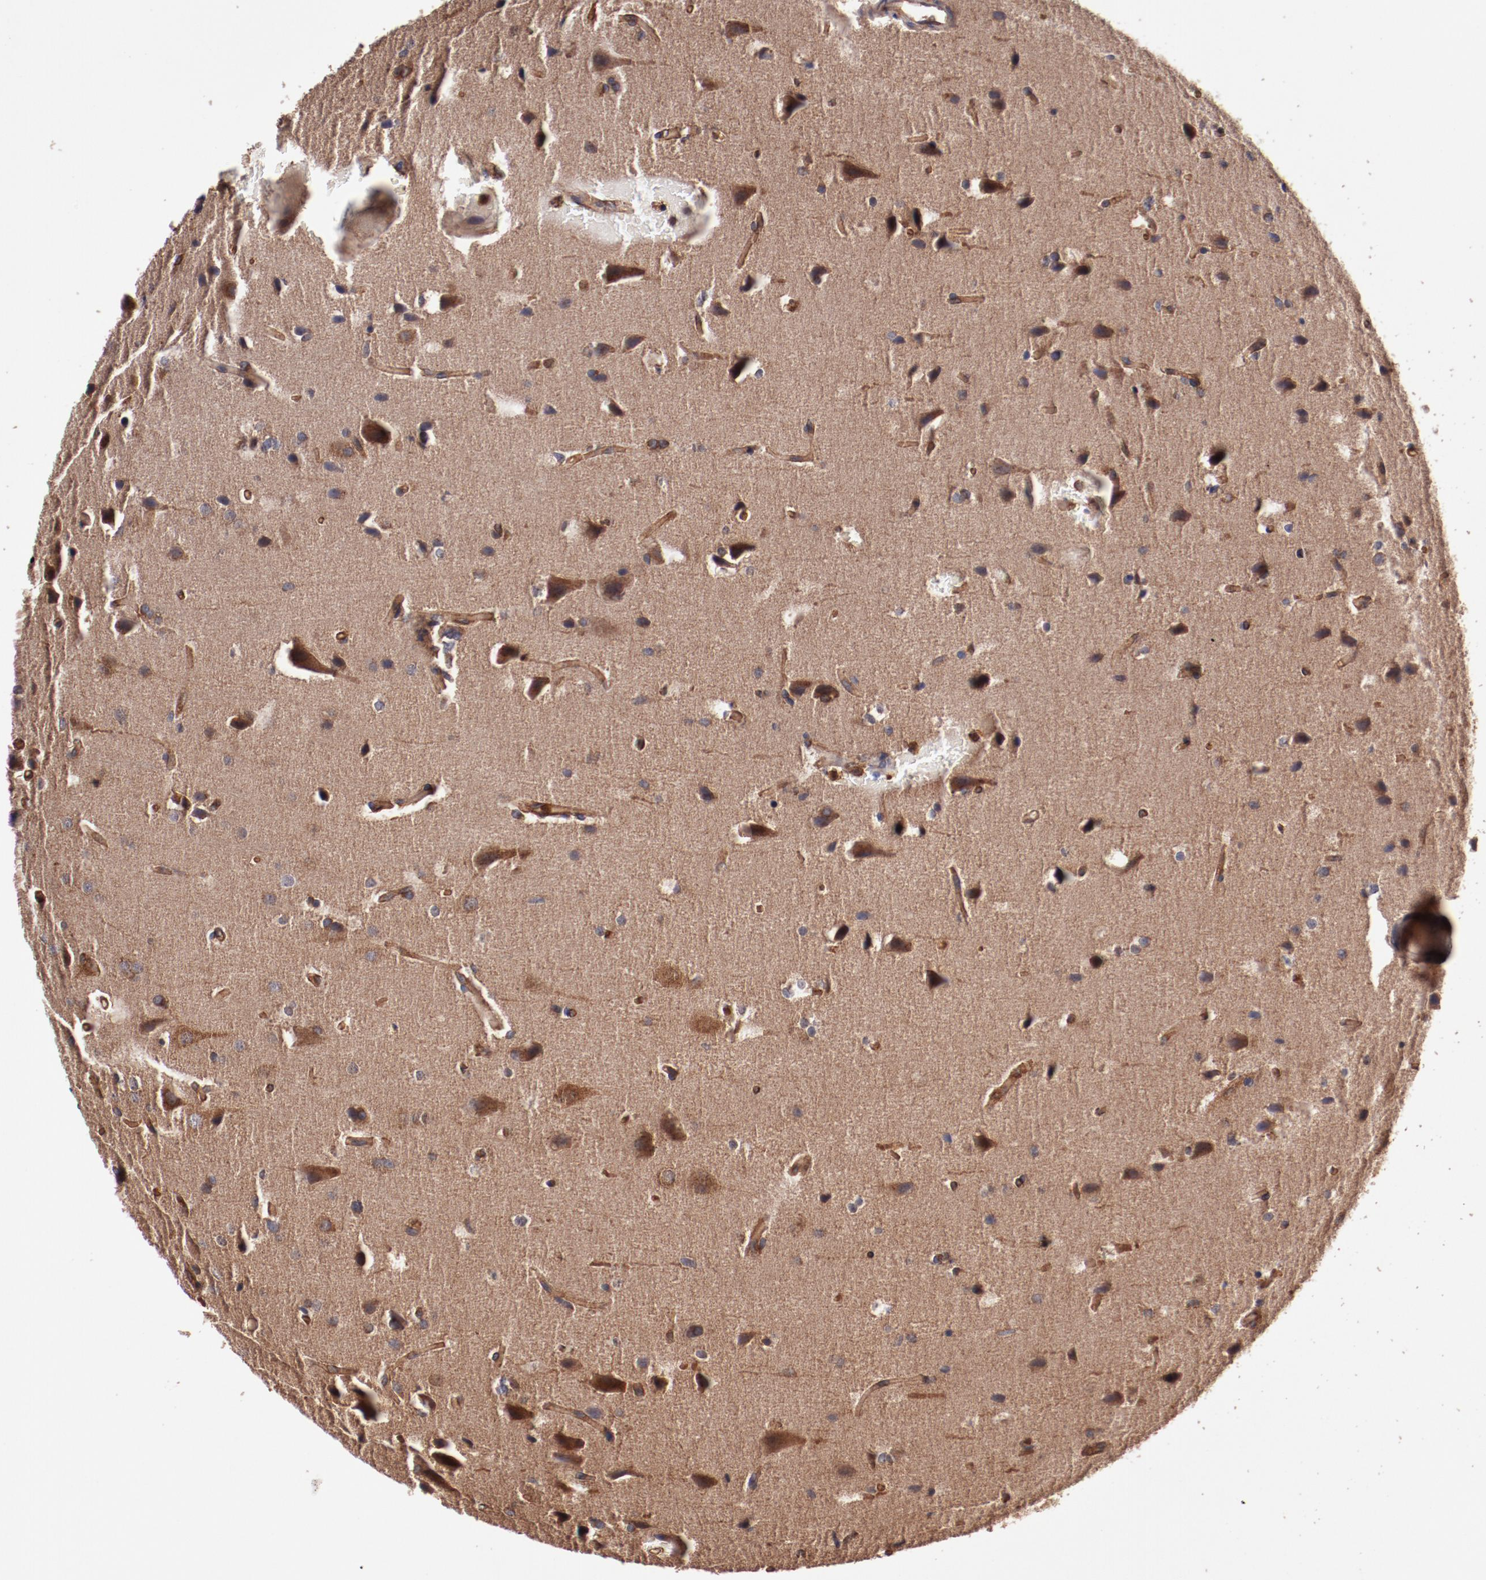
{"staining": {"intensity": "moderate", "quantity": ">75%", "location": "cytoplasmic/membranous"}, "tissue": "glioma", "cell_type": "Tumor cells", "image_type": "cancer", "snomed": [{"axis": "morphology", "description": "Glioma, malignant, Low grade"}, {"axis": "topography", "description": "Cerebral cortex"}], "caption": "Moderate cytoplasmic/membranous expression for a protein is seen in about >75% of tumor cells of glioma using IHC.", "gene": "TMOD3", "patient": {"sex": "female", "age": 47}}